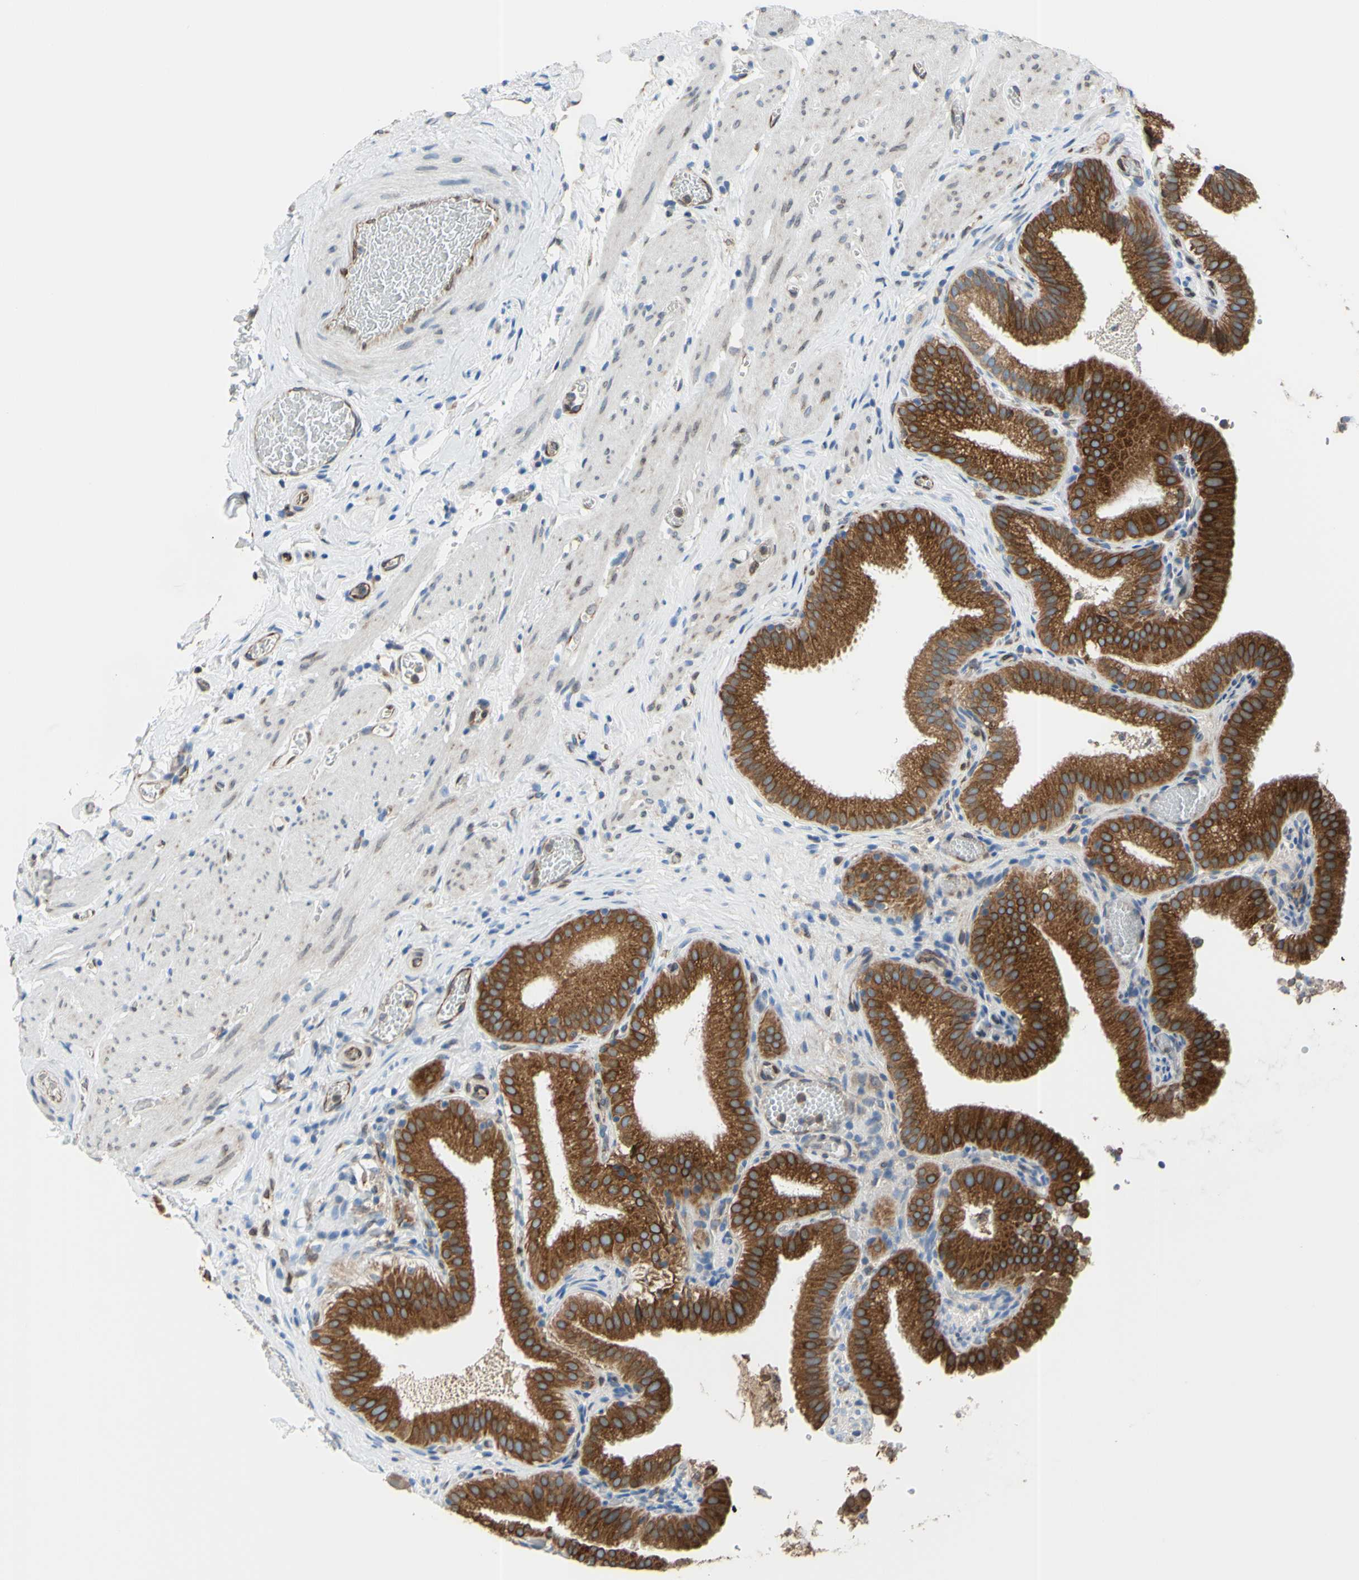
{"staining": {"intensity": "strong", "quantity": ">75%", "location": "cytoplasmic/membranous"}, "tissue": "gallbladder", "cell_type": "Glandular cells", "image_type": "normal", "snomed": [{"axis": "morphology", "description": "Normal tissue, NOS"}, {"axis": "topography", "description": "Gallbladder"}], "caption": "Immunohistochemistry of unremarkable human gallbladder exhibits high levels of strong cytoplasmic/membranous staining in approximately >75% of glandular cells.", "gene": "MGST2", "patient": {"sex": "male", "age": 54}}